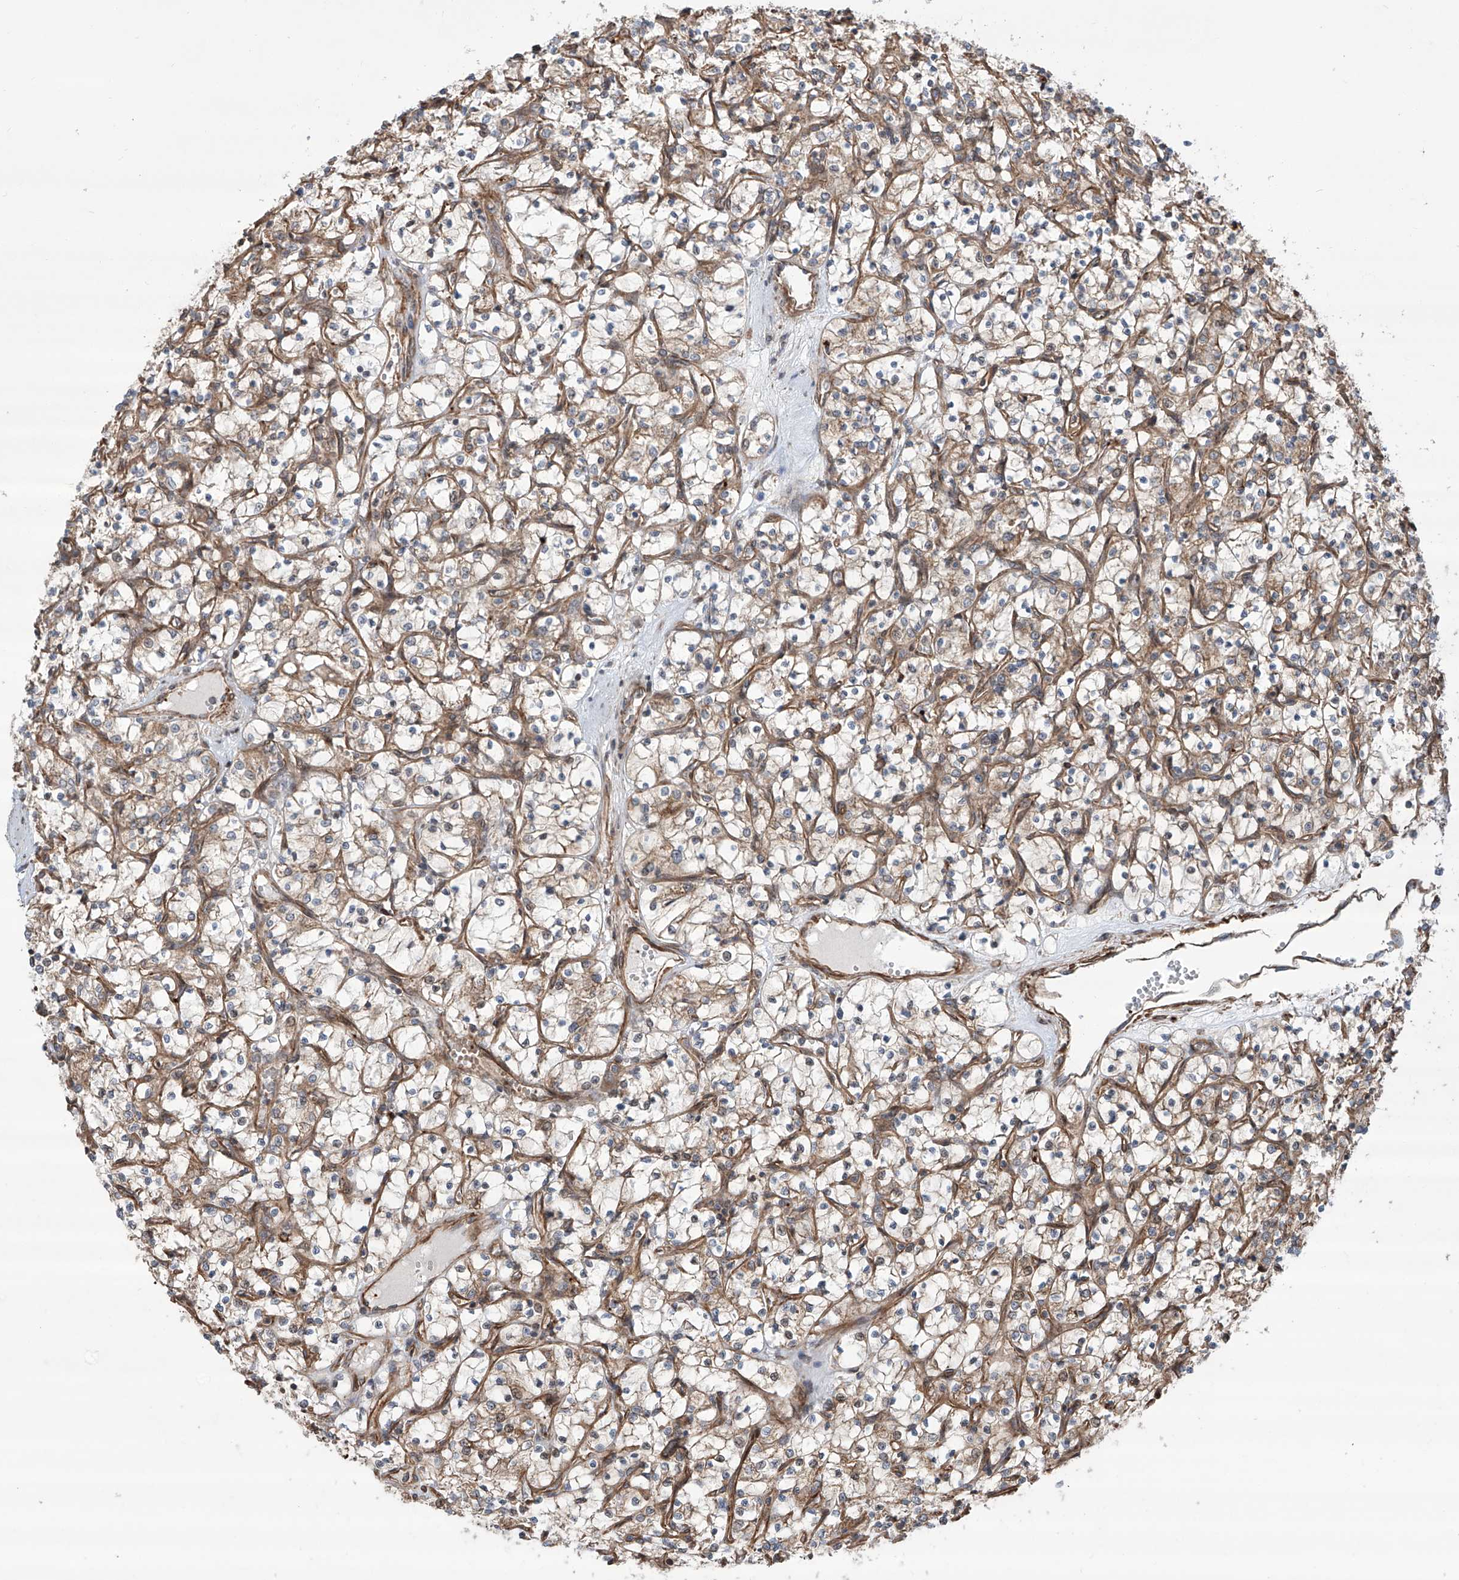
{"staining": {"intensity": "moderate", "quantity": "25%-75%", "location": "cytoplasmic/membranous"}, "tissue": "renal cancer", "cell_type": "Tumor cells", "image_type": "cancer", "snomed": [{"axis": "morphology", "description": "Adenocarcinoma, NOS"}, {"axis": "topography", "description": "Kidney"}], "caption": "A brown stain shows moderate cytoplasmic/membranous expression of a protein in human renal cancer tumor cells. (DAB (3,3'-diaminobenzidine) IHC with brightfield microscopy, high magnification).", "gene": "APAF1", "patient": {"sex": "female", "age": 69}}